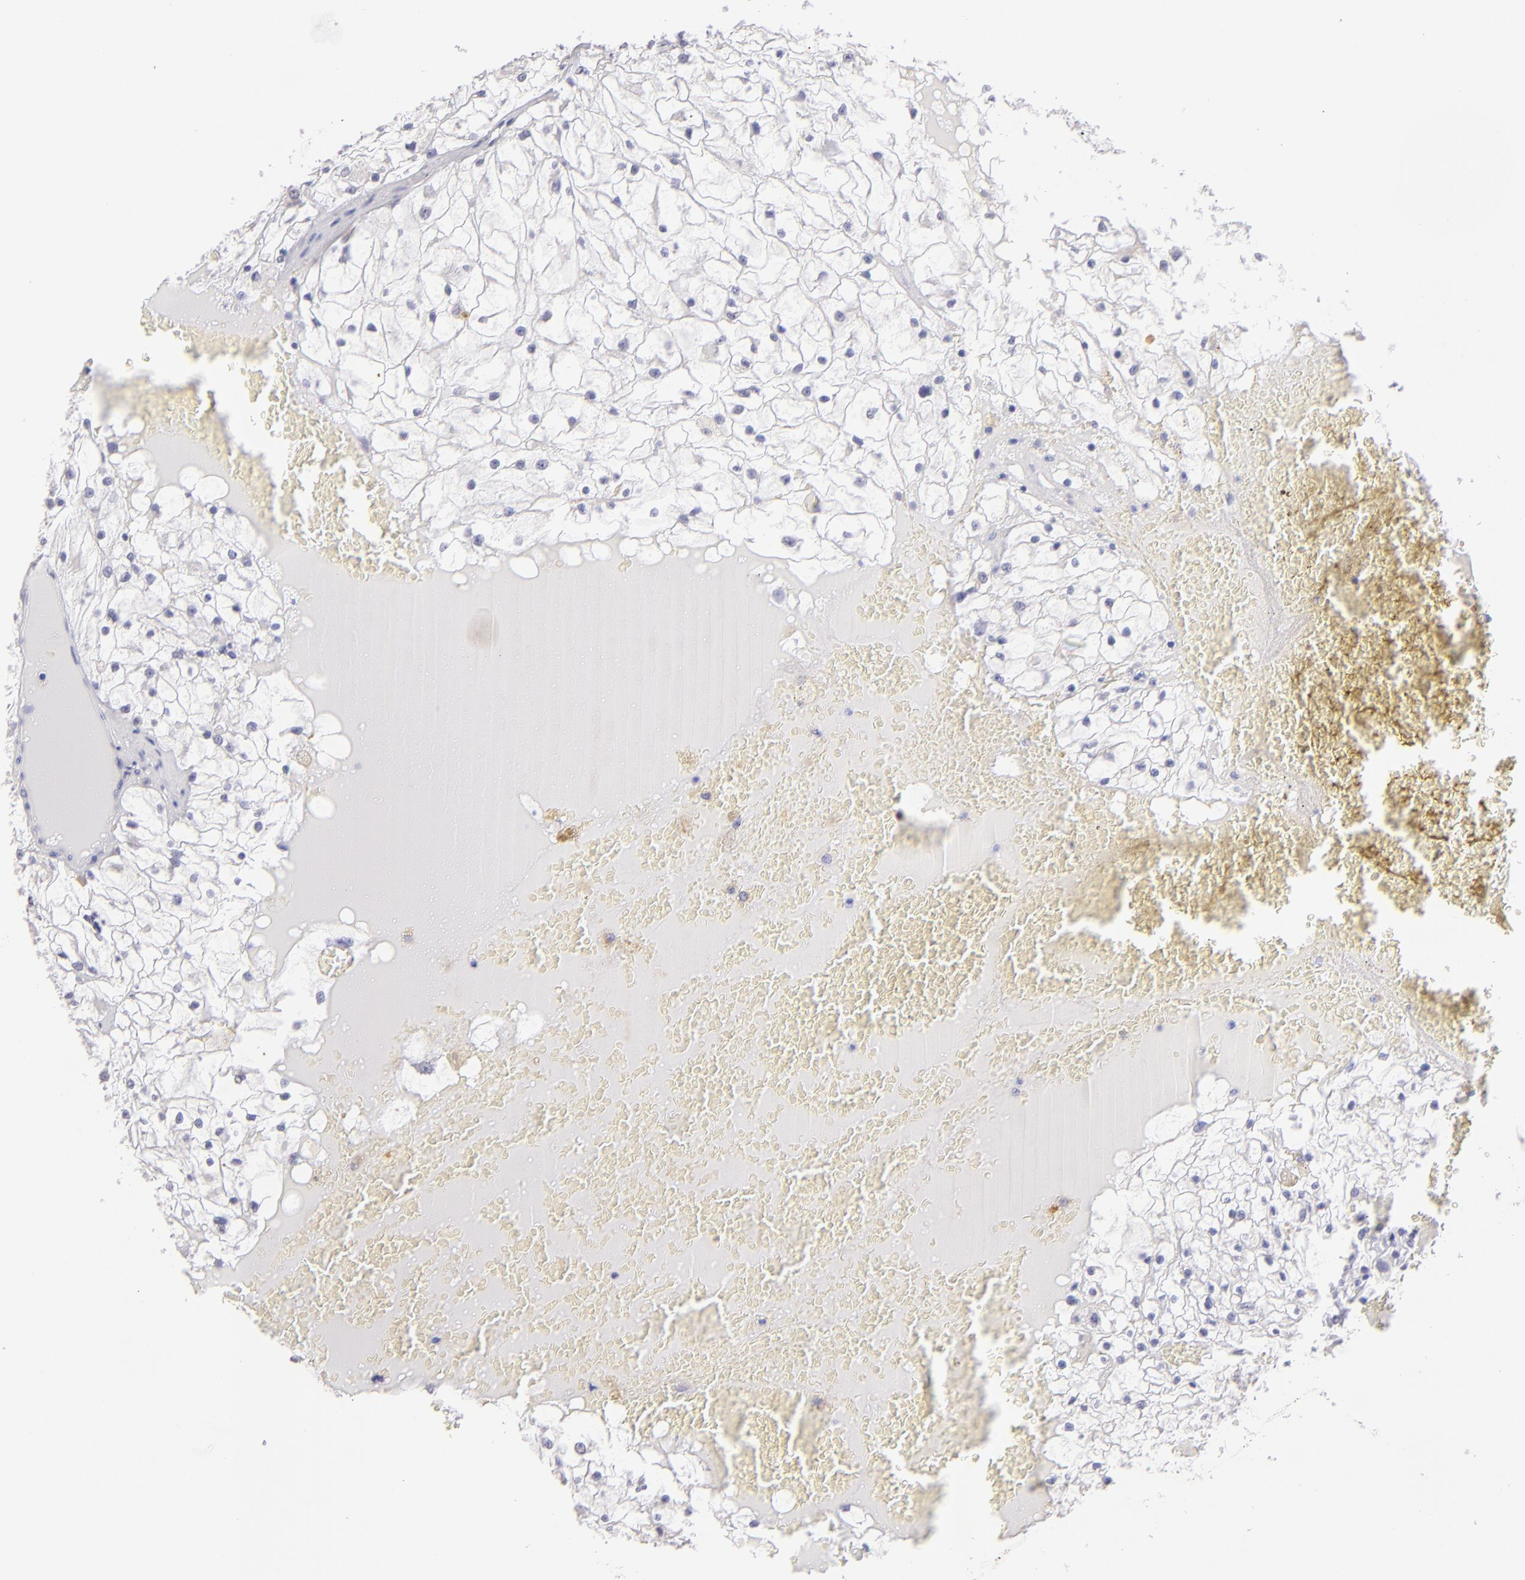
{"staining": {"intensity": "negative", "quantity": "none", "location": "none"}, "tissue": "renal cancer", "cell_type": "Tumor cells", "image_type": "cancer", "snomed": [{"axis": "morphology", "description": "Adenocarcinoma, NOS"}, {"axis": "topography", "description": "Kidney"}], "caption": "This is an immunohistochemistry (IHC) image of renal cancer. There is no staining in tumor cells.", "gene": "IL2RA", "patient": {"sex": "male", "age": 61}}